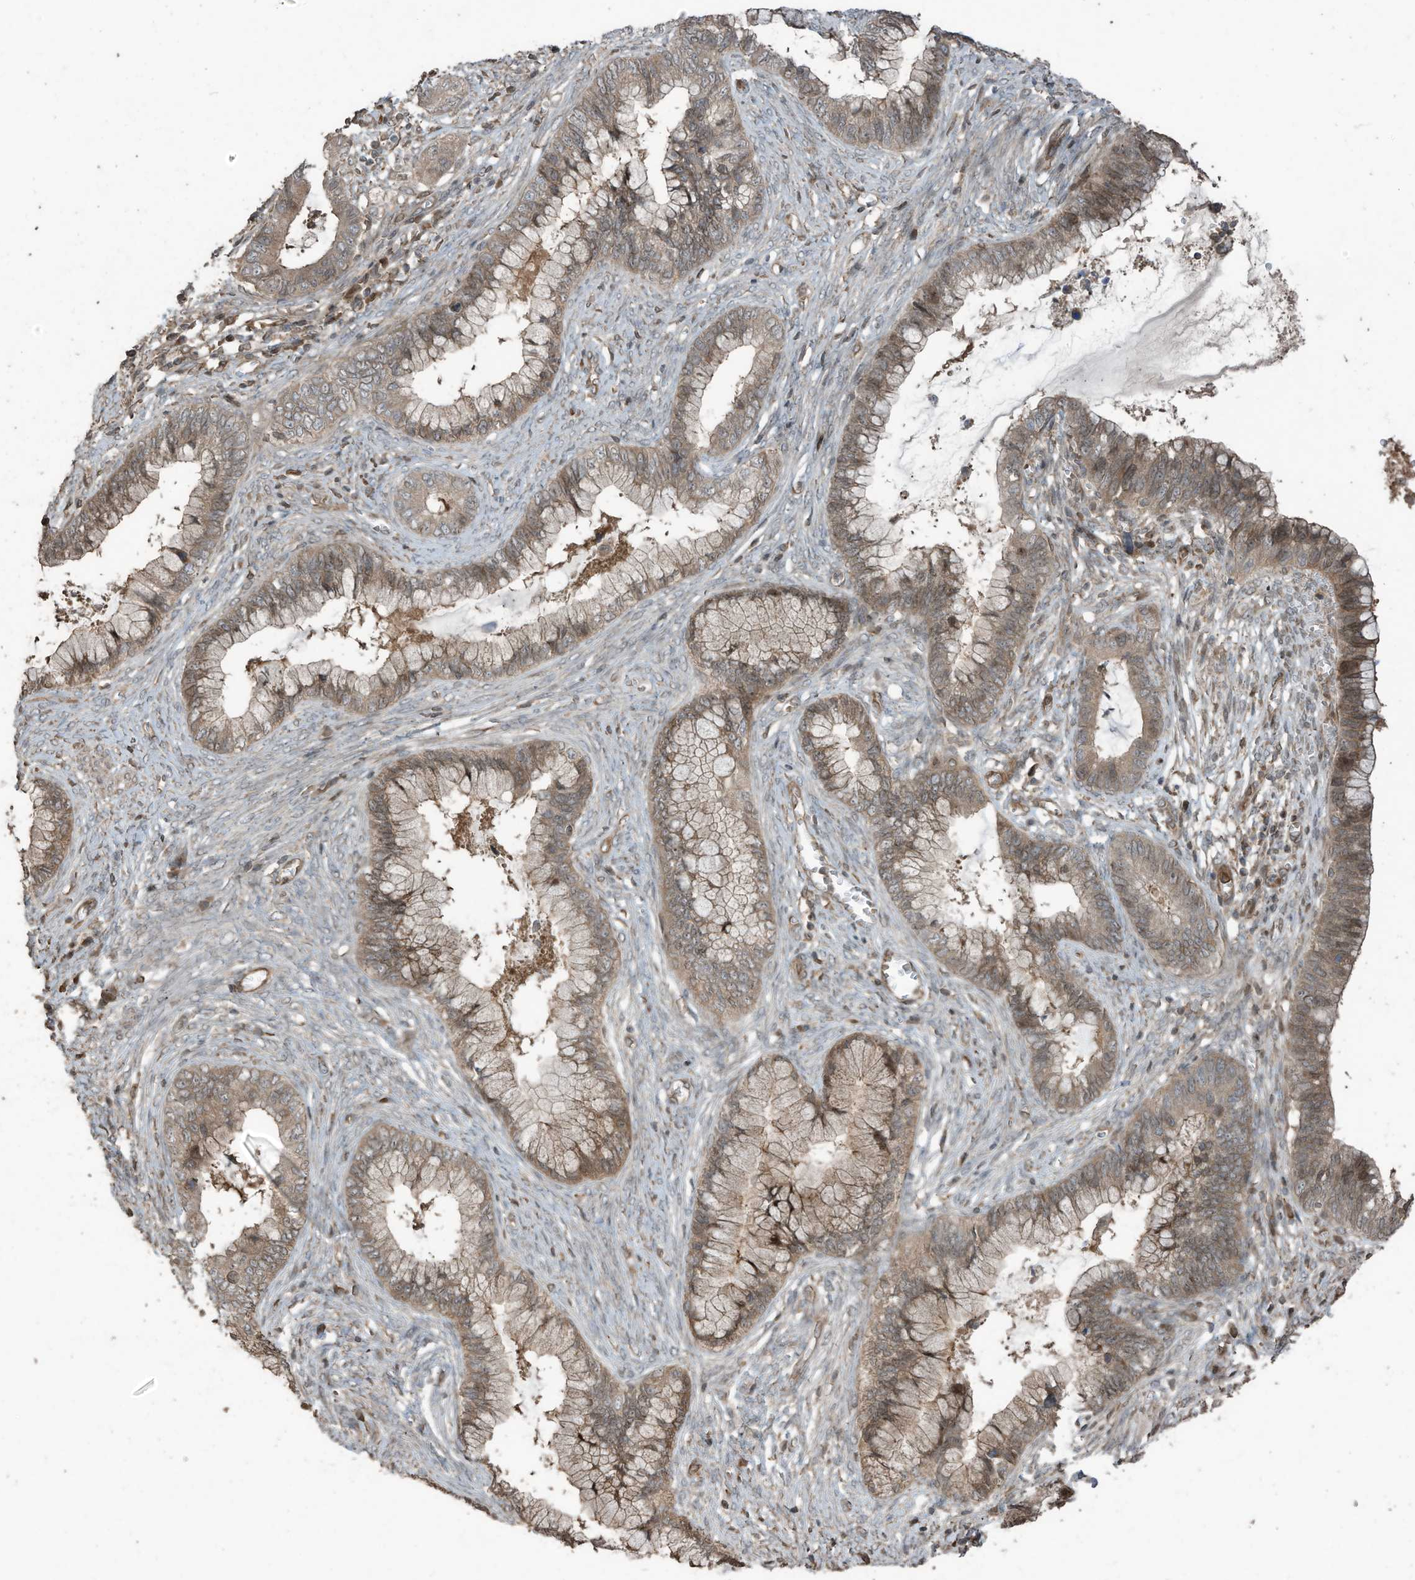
{"staining": {"intensity": "moderate", "quantity": ">75%", "location": "cytoplasmic/membranous"}, "tissue": "cervical cancer", "cell_type": "Tumor cells", "image_type": "cancer", "snomed": [{"axis": "morphology", "description": "Adenocarcinoma, NOS"}, {"axis": "topography", "description": "Cervix"}], "caption": "Immunohistochemistry (IHC) of cervical cancer shows medium levels of moderate cytoplasmic/membranous positivity in about >75% of tumor cells.", "gene": "ZNF653", "patient": {"sex": "female", "age": 44}}